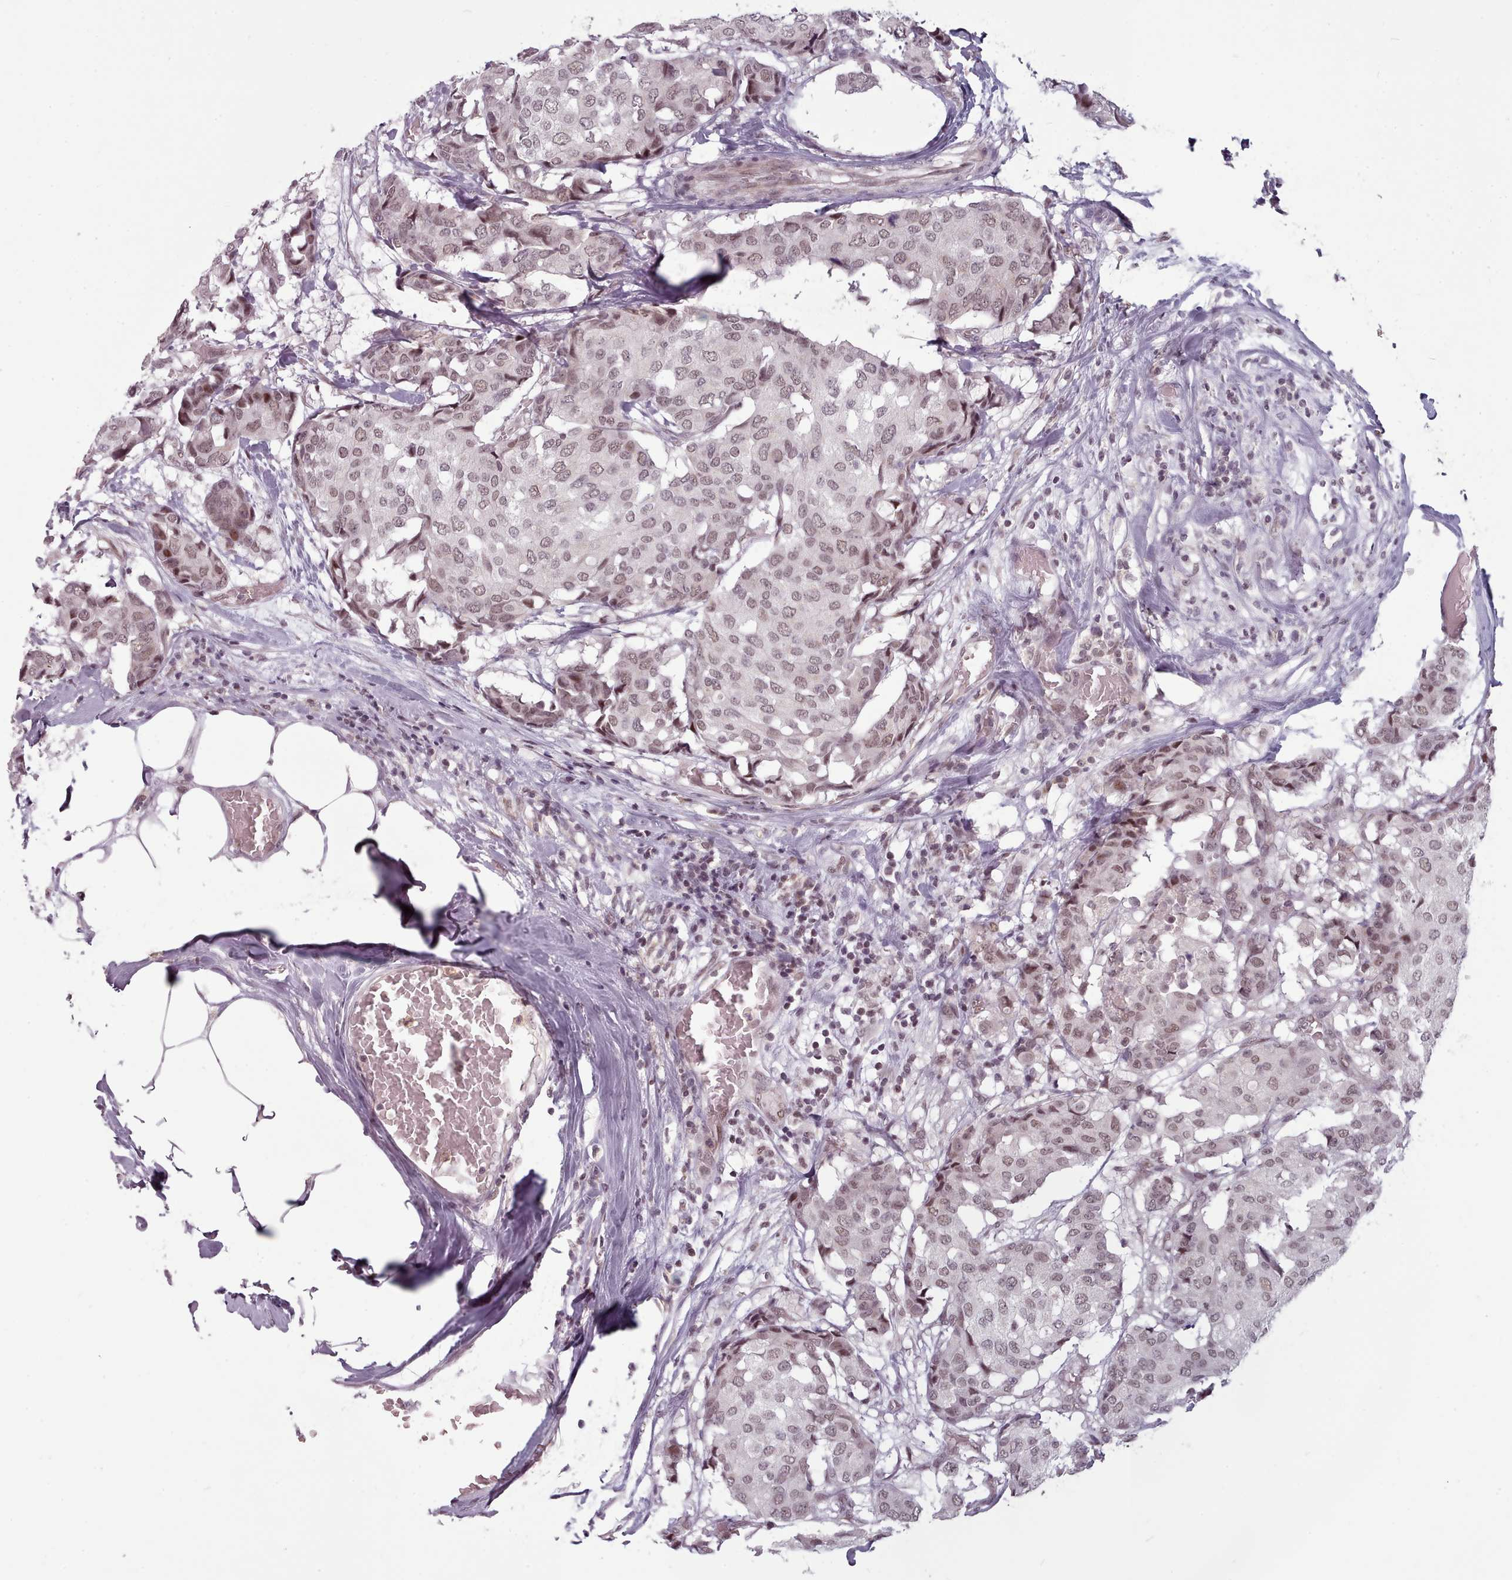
{"staining": {"intensity": "weak", "quantity": ">75%", "location": "nuclear"}, "tissue": "breast cancer", "cell_type": "Tumor cells", "image_type": "cancer", "snomed": [{"axis": "morphology", "description": "Duct carcinoma"}, {"axis": "topography", "description": "Breast"}], "caption": "A brown stain highlights weak nuclear expression of a protein in breast cancer (infiltrating ductal carcinoma) tumor cells.", "gene": "SRSF9", "patient": {"sex": "female", "age": 75}}